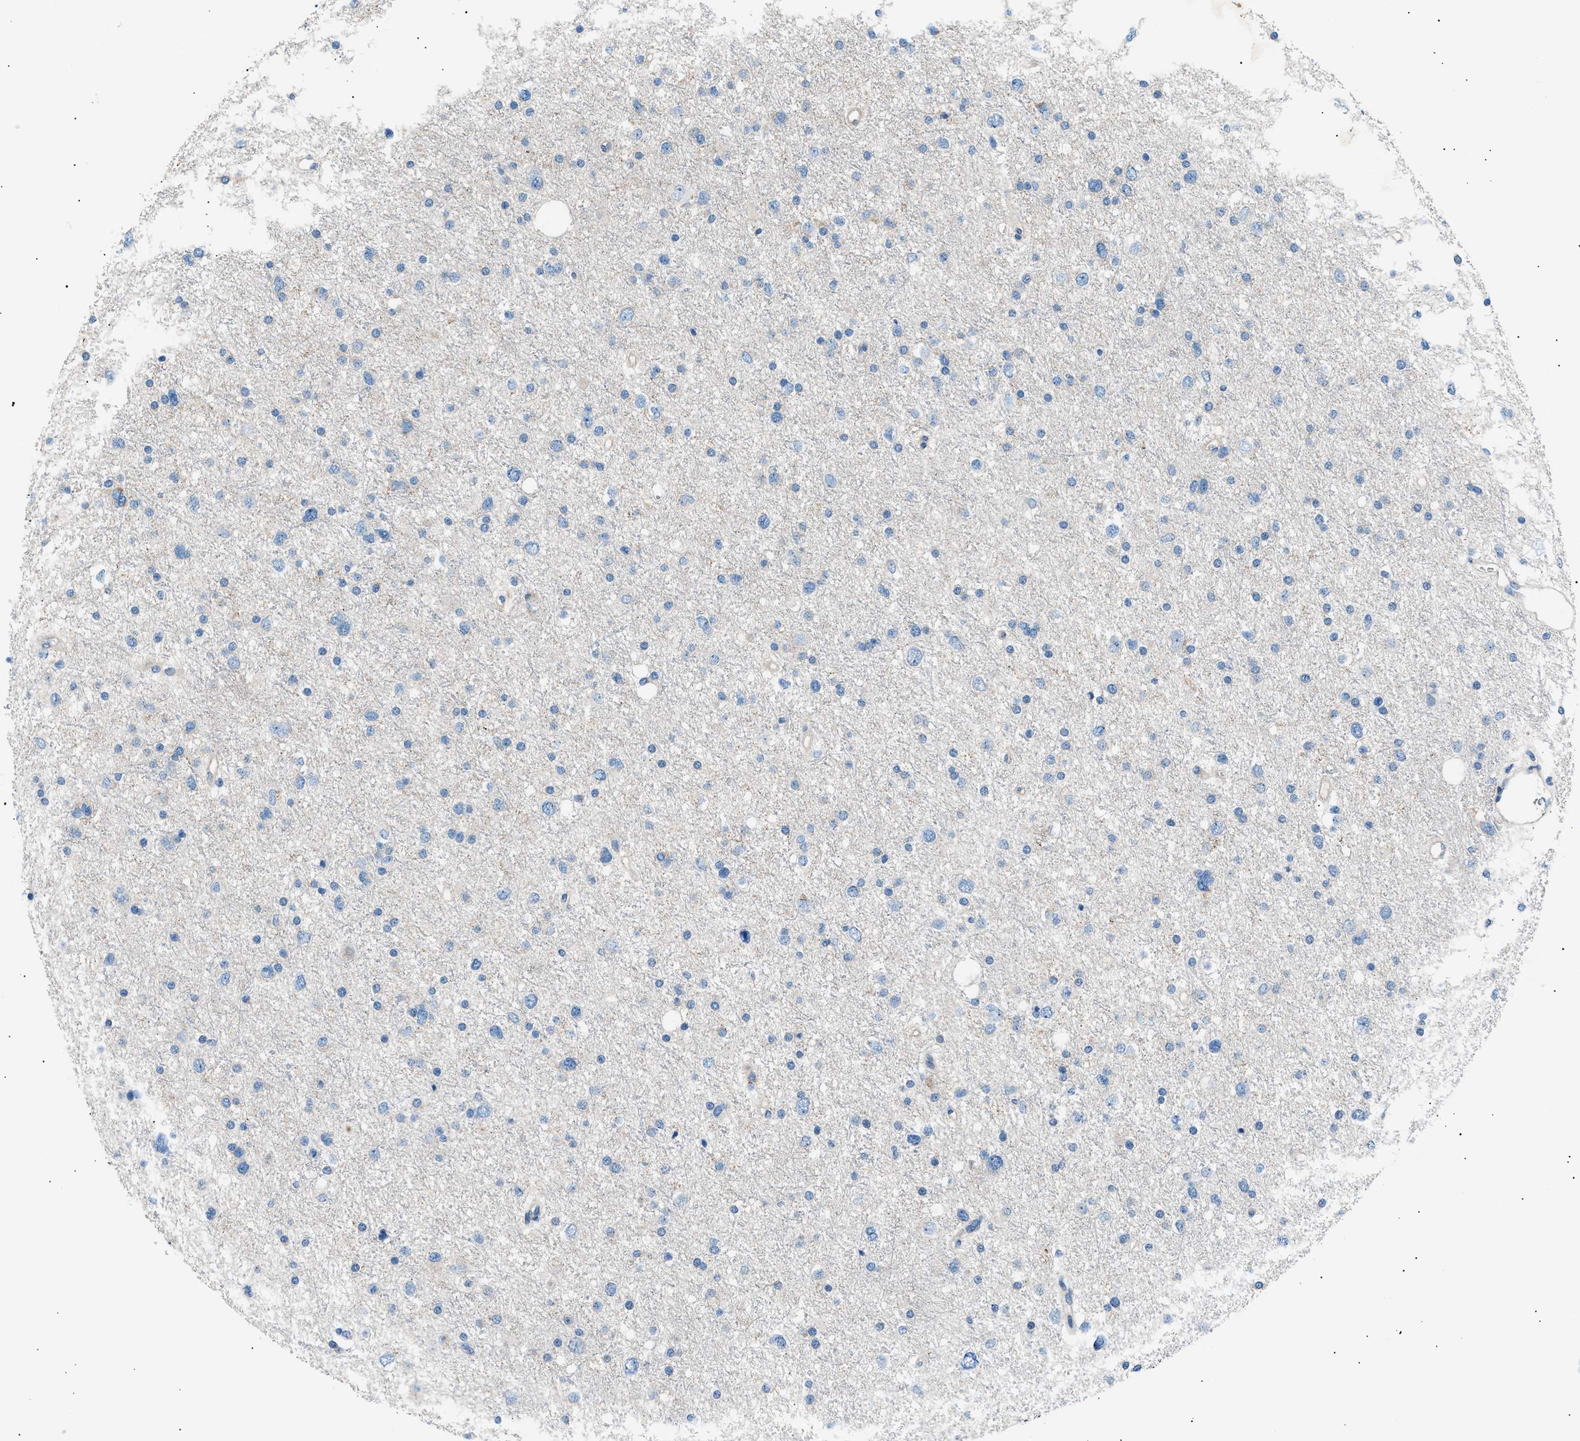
{"staining": {"intensity": "negative", "quantity": "none", "location": "none"}, "tissue": "glioma", "cell_type": "Tumor cells", "image_type": "cancer", "snomed": [{"axis": "morphology", "description": "Glioma, malignant, Low grade"}, {"axis": "topography", "description": "Brain"}], "caption": "A histopathology image of malignant glioma (low-grade) stained for a protein demonstrates no brown staining in tumor cells.", "gene": "LRRC37B", "patient": {"sex": "female", "age": 37}}